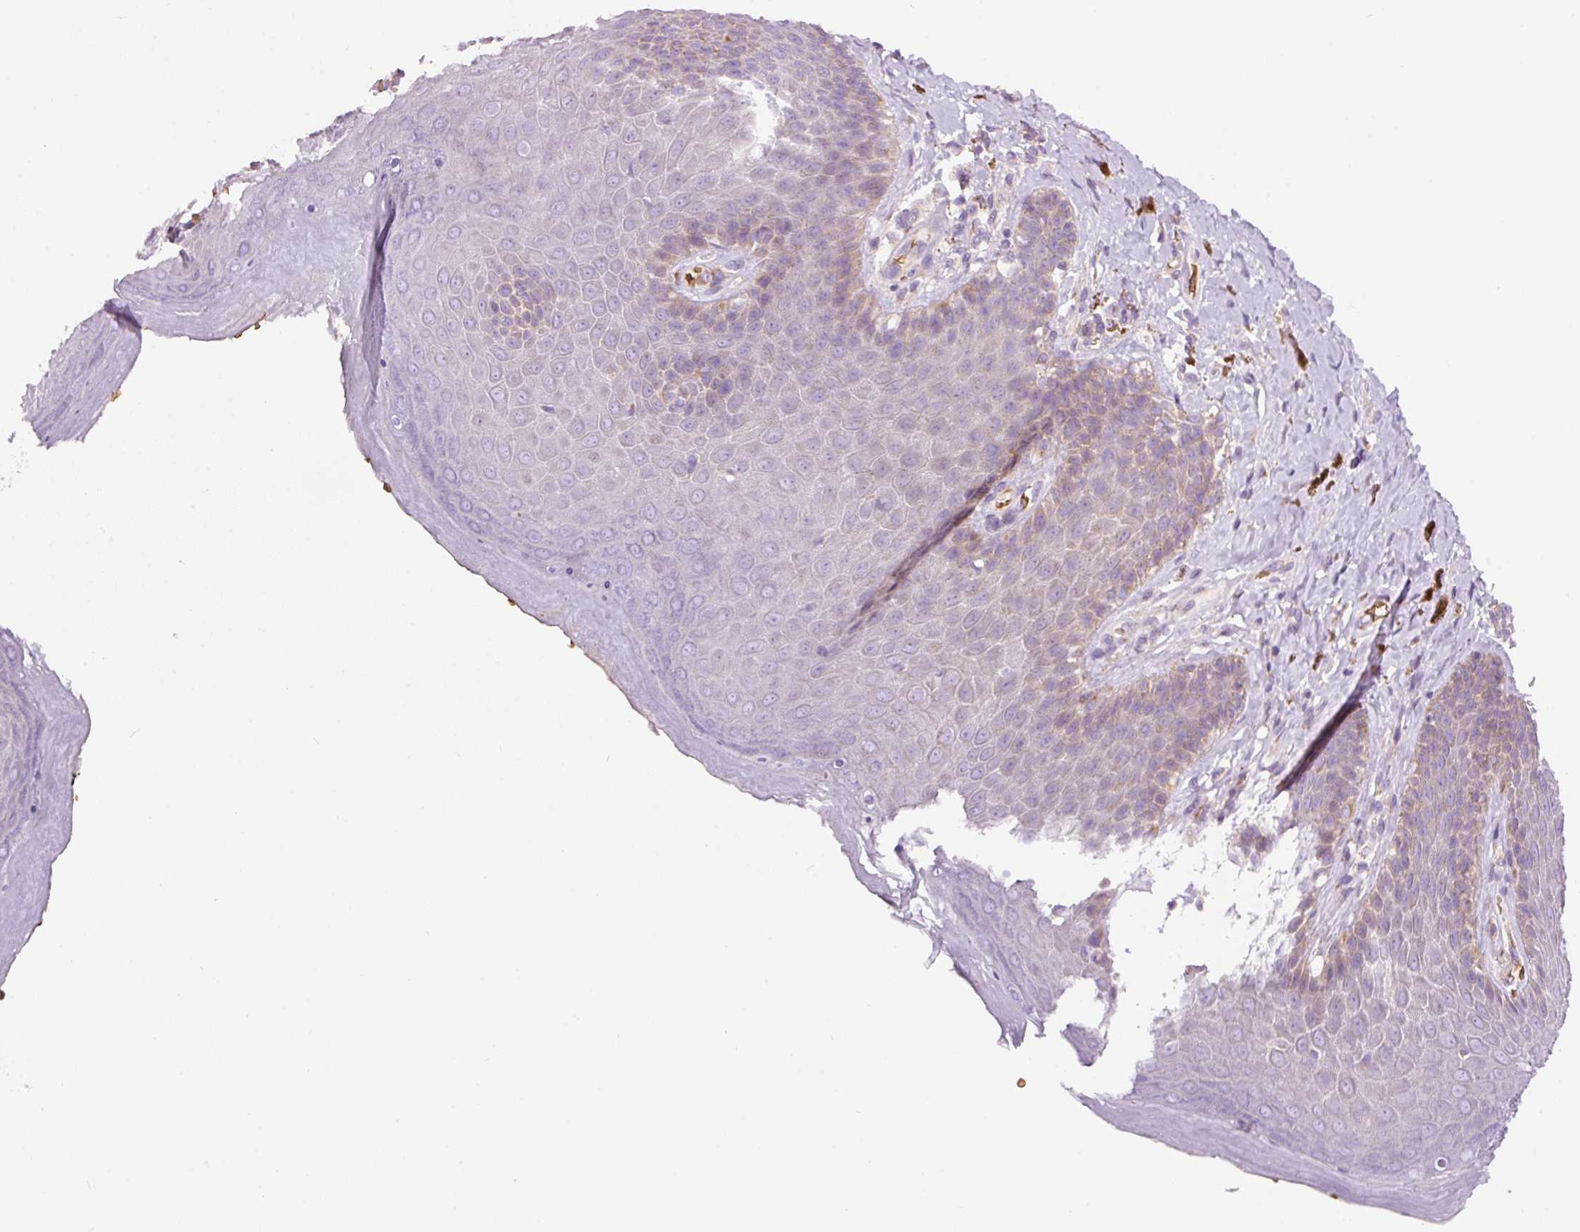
{"staining": {"intensity": "moderate", "quantity": "25%-75%", "location": "cytoplasmic/membranous"}, "tissue": "skin", "cell_type": "Epidermal cells", "image_type": "normal", "snomed": [{"axis": "morphology", "description": "Normal tissue, NOS"}, {"axis": "topography", "description": "Anal"}, {"axis": "topography", "description": "Peripheral nerve tissue"}], "caption": "Immunohistochemistry (DAB (3,3'-diaminobenzidine)) staining of benign skin exhibits moderate cytoplasmic/membranous protein staining in about 25%-75% of epidermal cells. Ihc stains the protein of interest in brown and the nuclei are stained blue.", "gene": "PRRC2A", "patient": {"sex": "male", "age": 53}}